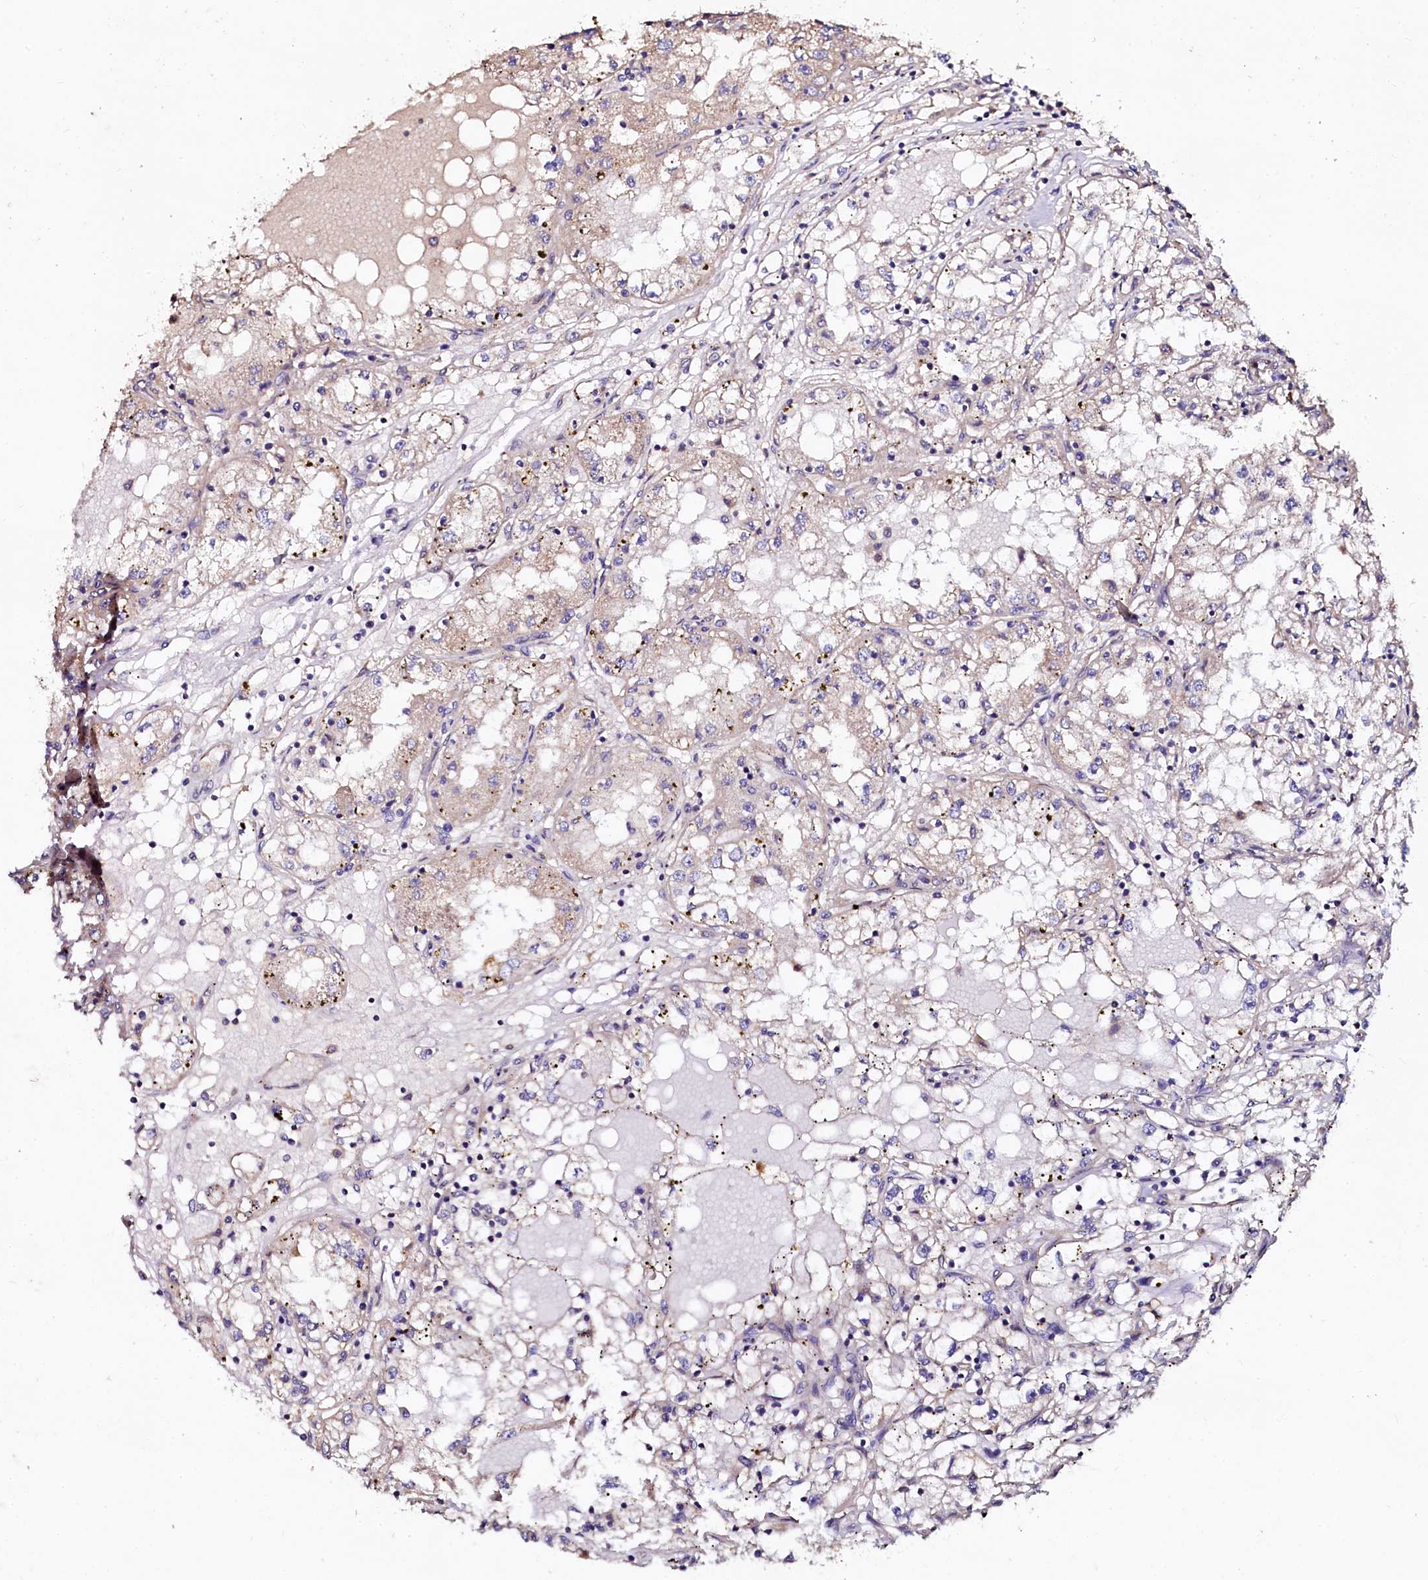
{"staining": {"intensity": "weak", "quantity": "<25%", "location": "cytoplasmic/membranous"}, "tissue": "renal cancer", "cell_type": "Tumor cells", "image_type": "cancer", "snomed": [{"axis": "morphology", "description": "Adenocarcinoma, NOS"}, {"axis": "topography", "description": "Kidney"}], "caption": "An IHC histopathology image of adenocarcinoma (renal) is shown. There is no staining in tumor cells of adenocarcinoma (renal).", "gene": "APPL2", "patient": {"sex": "male", "age": 56}}